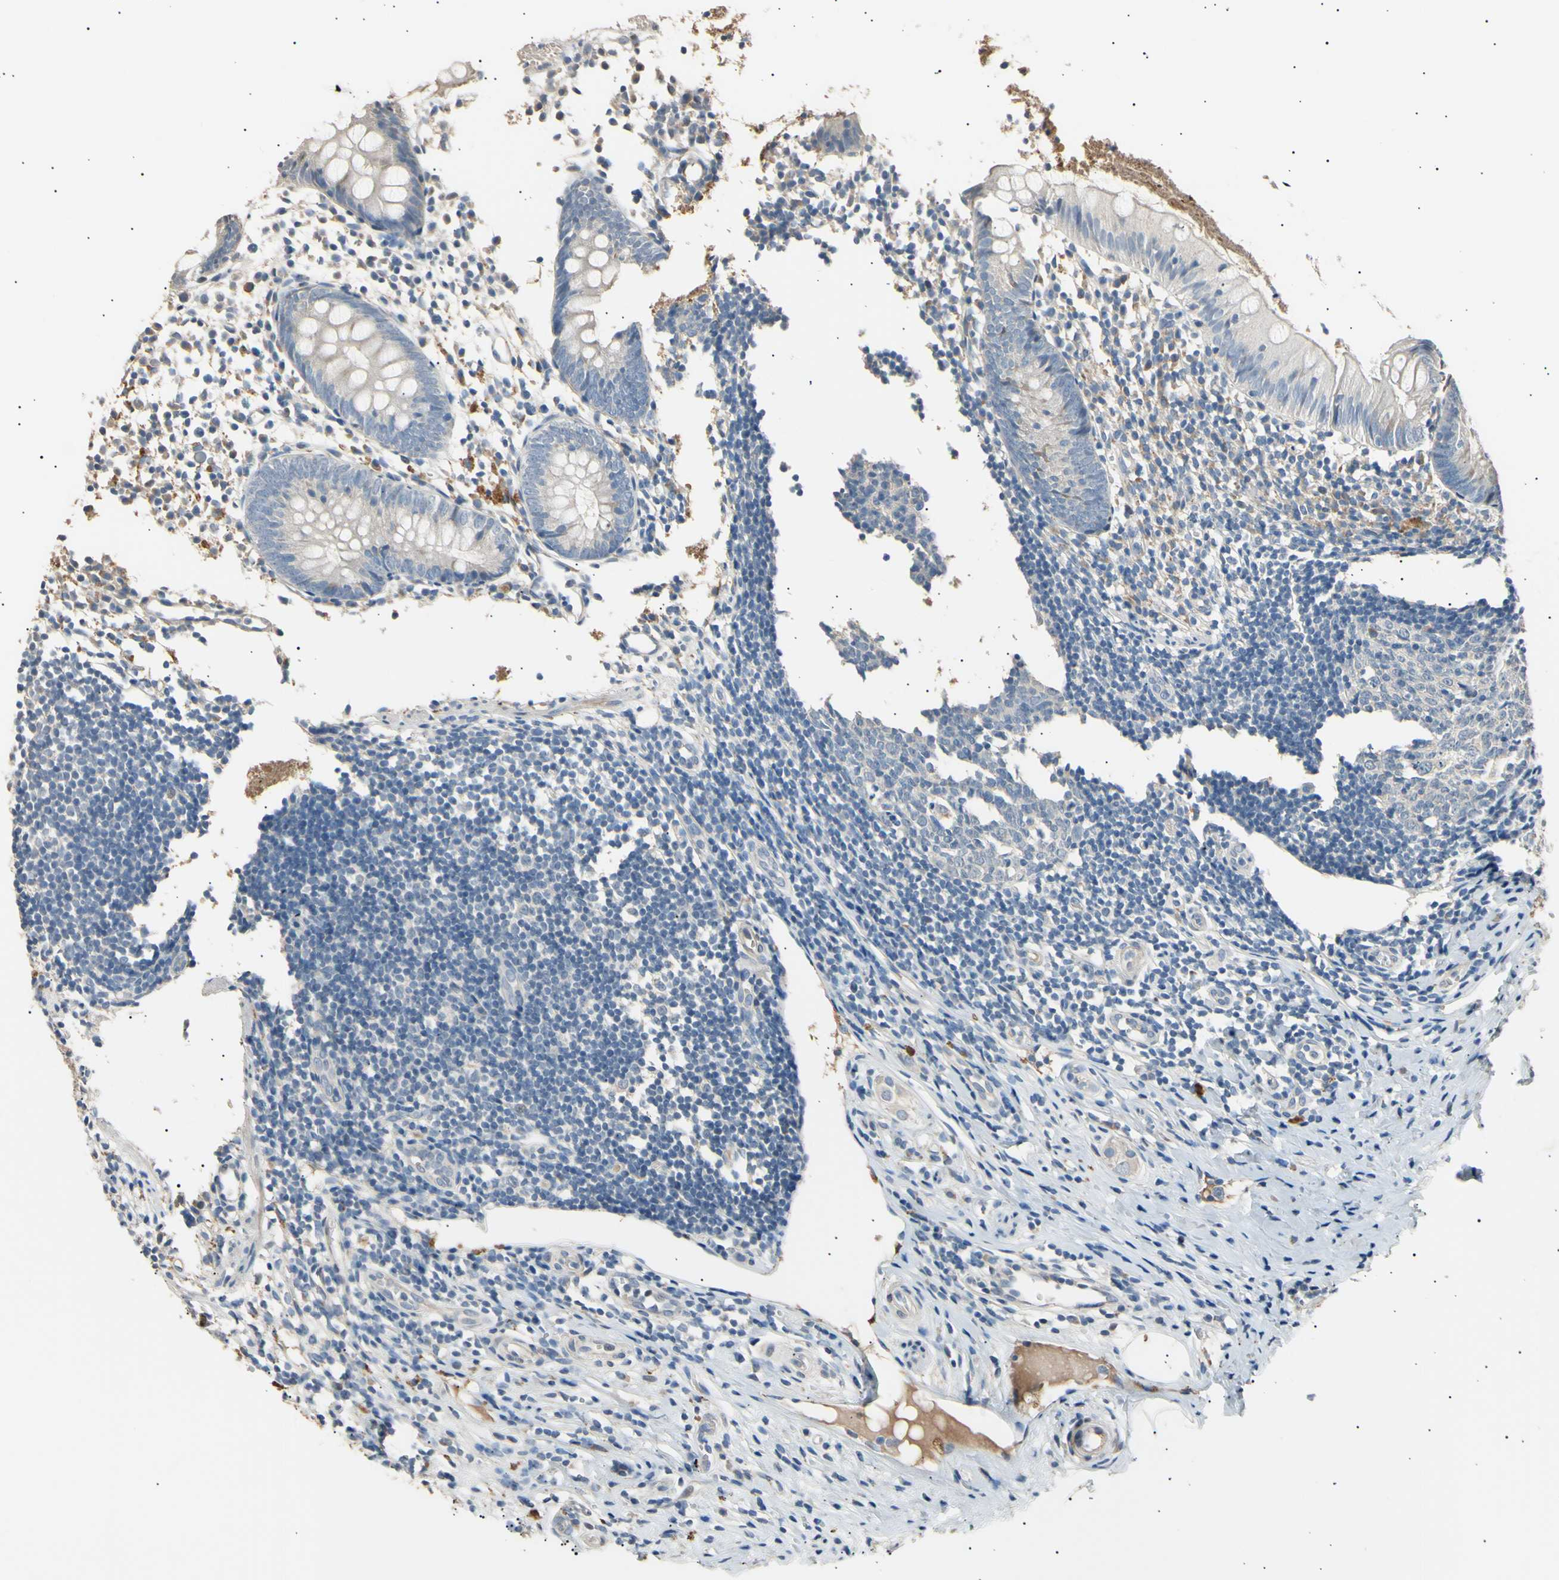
{"staining": {"intensity": "negative", "quantity": "none", "location": "none"}, "tissue": "appendix", "cell_type": "Glandular cells", "image_type": "normal", "snomed": [{"axis": "morphology", "description": "Normal tissue, NOS"}, {"axis": "topography", "description": "Appendix"}], "caption": "There is no significant positivity in glandular cells of appendix. (DAB immunohistochemistry visualized using brightfield microscopy, high magnification).", "gene": "LDLR", "patient": {"sex": "female", "age": 20}}